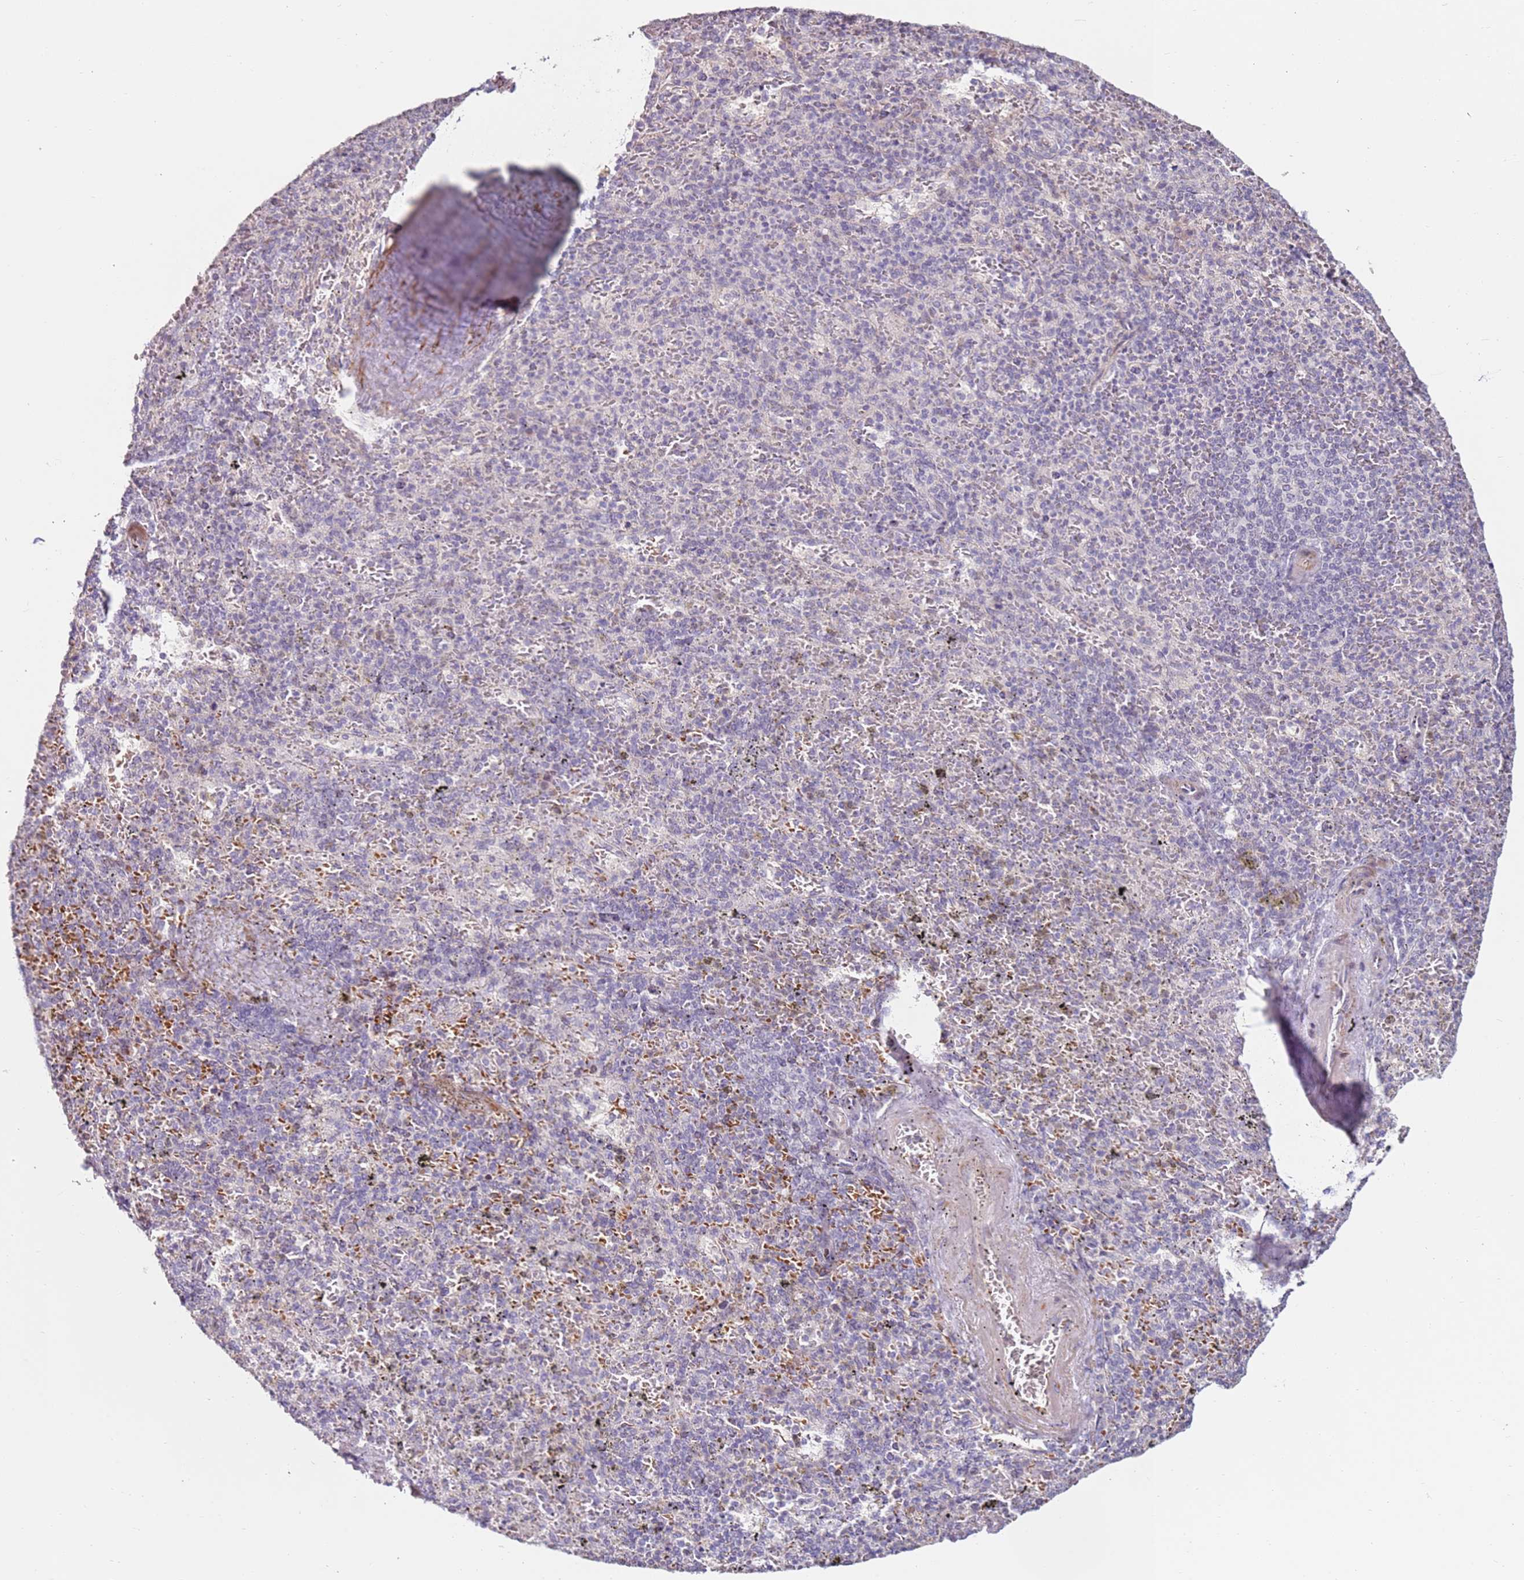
{"staining": {"intensity": "negative", "quantity": "none", "location": "none"}, "tissue": "spleen", "cell_type": "Cells in red pulp", "image_type": "normal", "snomed": [{"axis": "morphology", "description": "Normal tissue, NOS"}, {"axis": "topography", "description": "Spleen"}], "caption": "Micrograph shows no significant protein expression in cells in red pulp of unremarkable spleen. (DAB (3,3'-diaminobenzidine) immunohistochemistry (IHC), high magnification).", "gene": "RARS2", "patient": {"sex": "male", "age": 82}}